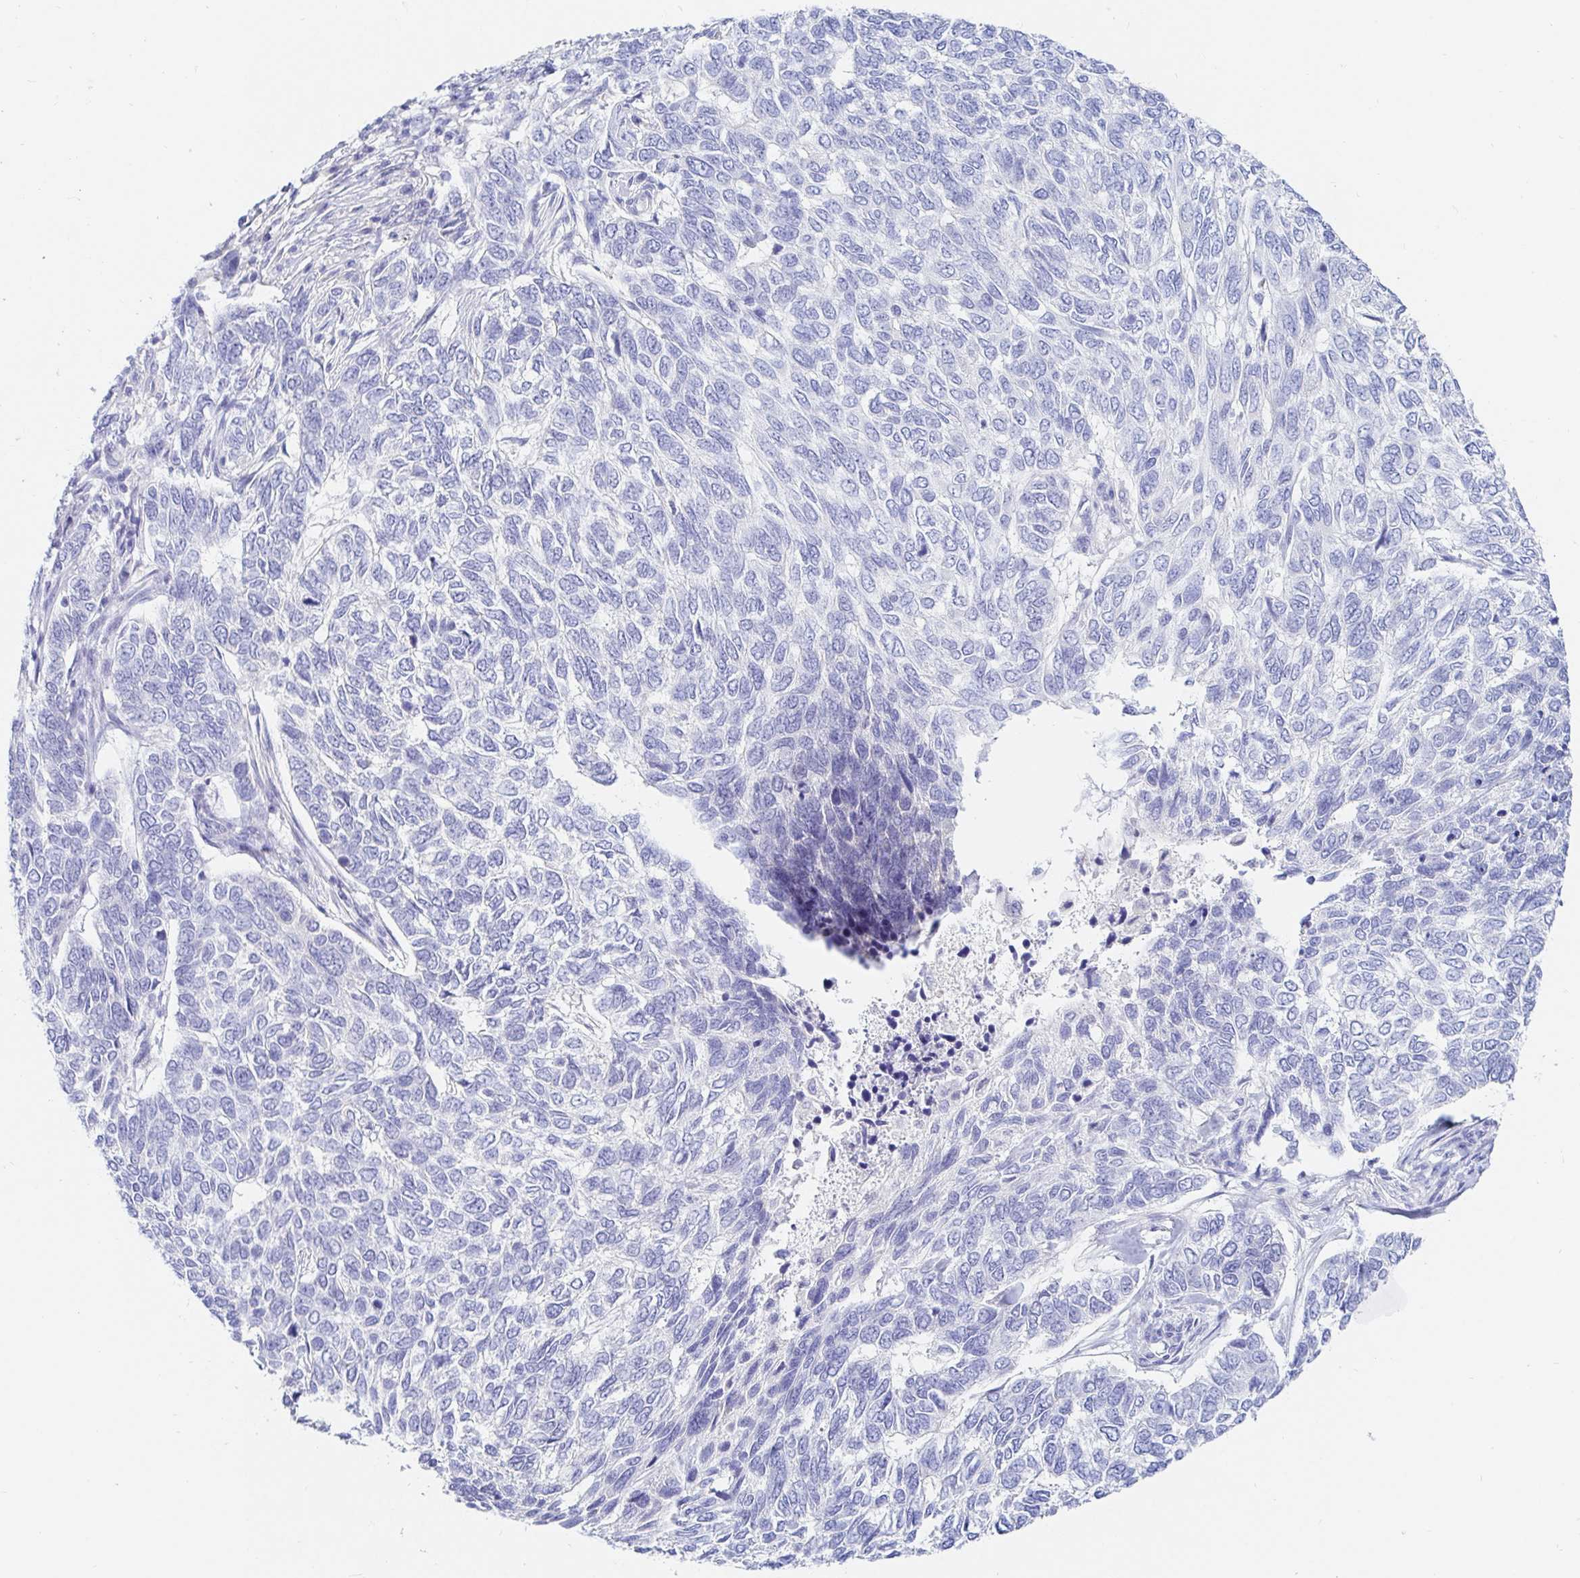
{"staining": {"intensity": "negative", "quantity": "none", "location": "none"}, "tissue": "skin cancer", "cell_type": "Tumor cells", "image_type": "cancer", "snomed": [{"axis": "morphology", "description": "Basal cell carcinoma"}, {"axis": "topography", "description": "Skin"}], "caption": "Tumor cells are negative for protein expression in human skin cancer (basal cell carcinoma). (DAB (3,3'-diaminobenzidine) IHC visualized using brightfield microscopy, high magnification).", "gene": "NR2E1", "patient": {"sex": "female", "age": 65}}